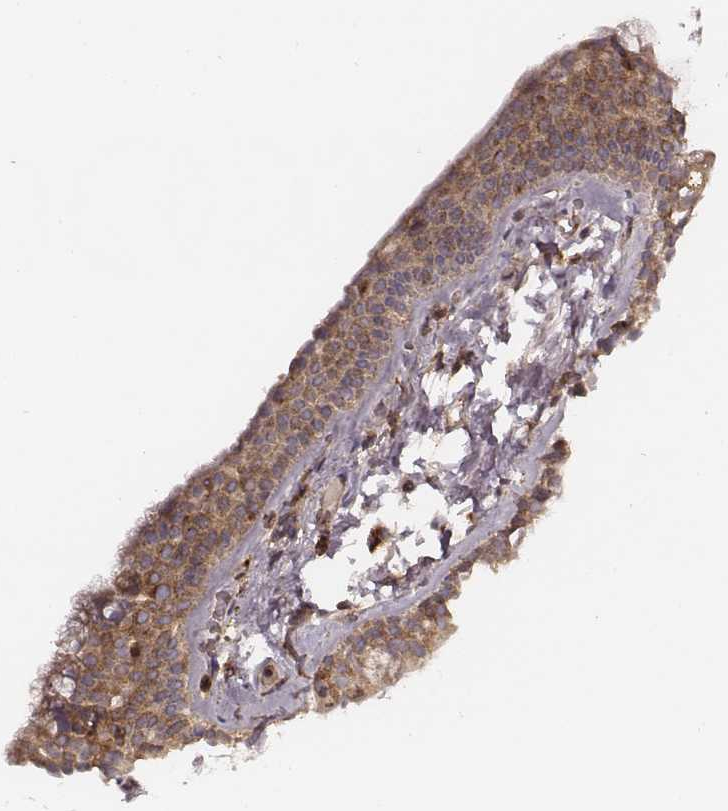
{"staining": {"intensity": "moderate", "quantity": "<25%", "location": "cytoplasmic/membranous"}, "tissue": "soft tissue", "cell_type": "Chondrocytes", "image_type": "normal", "snomed": [{"axis": "morphology", "description": "Normal tissue, NOS"}, {"axis": "topography", "description": "Cartilage tissue"}, {"axis": "topography", "description": "Bronchus"}], "caption": "A micrograph of human soft tissue stained for a protein exhibits moderate cytoplasmic/membranous brown staining in chondrocytes. The protein is shown in brown color, while the nuclei are stained blue.", "gene": "VPS26A", "patient": {"sex": "female", "age": 79}}